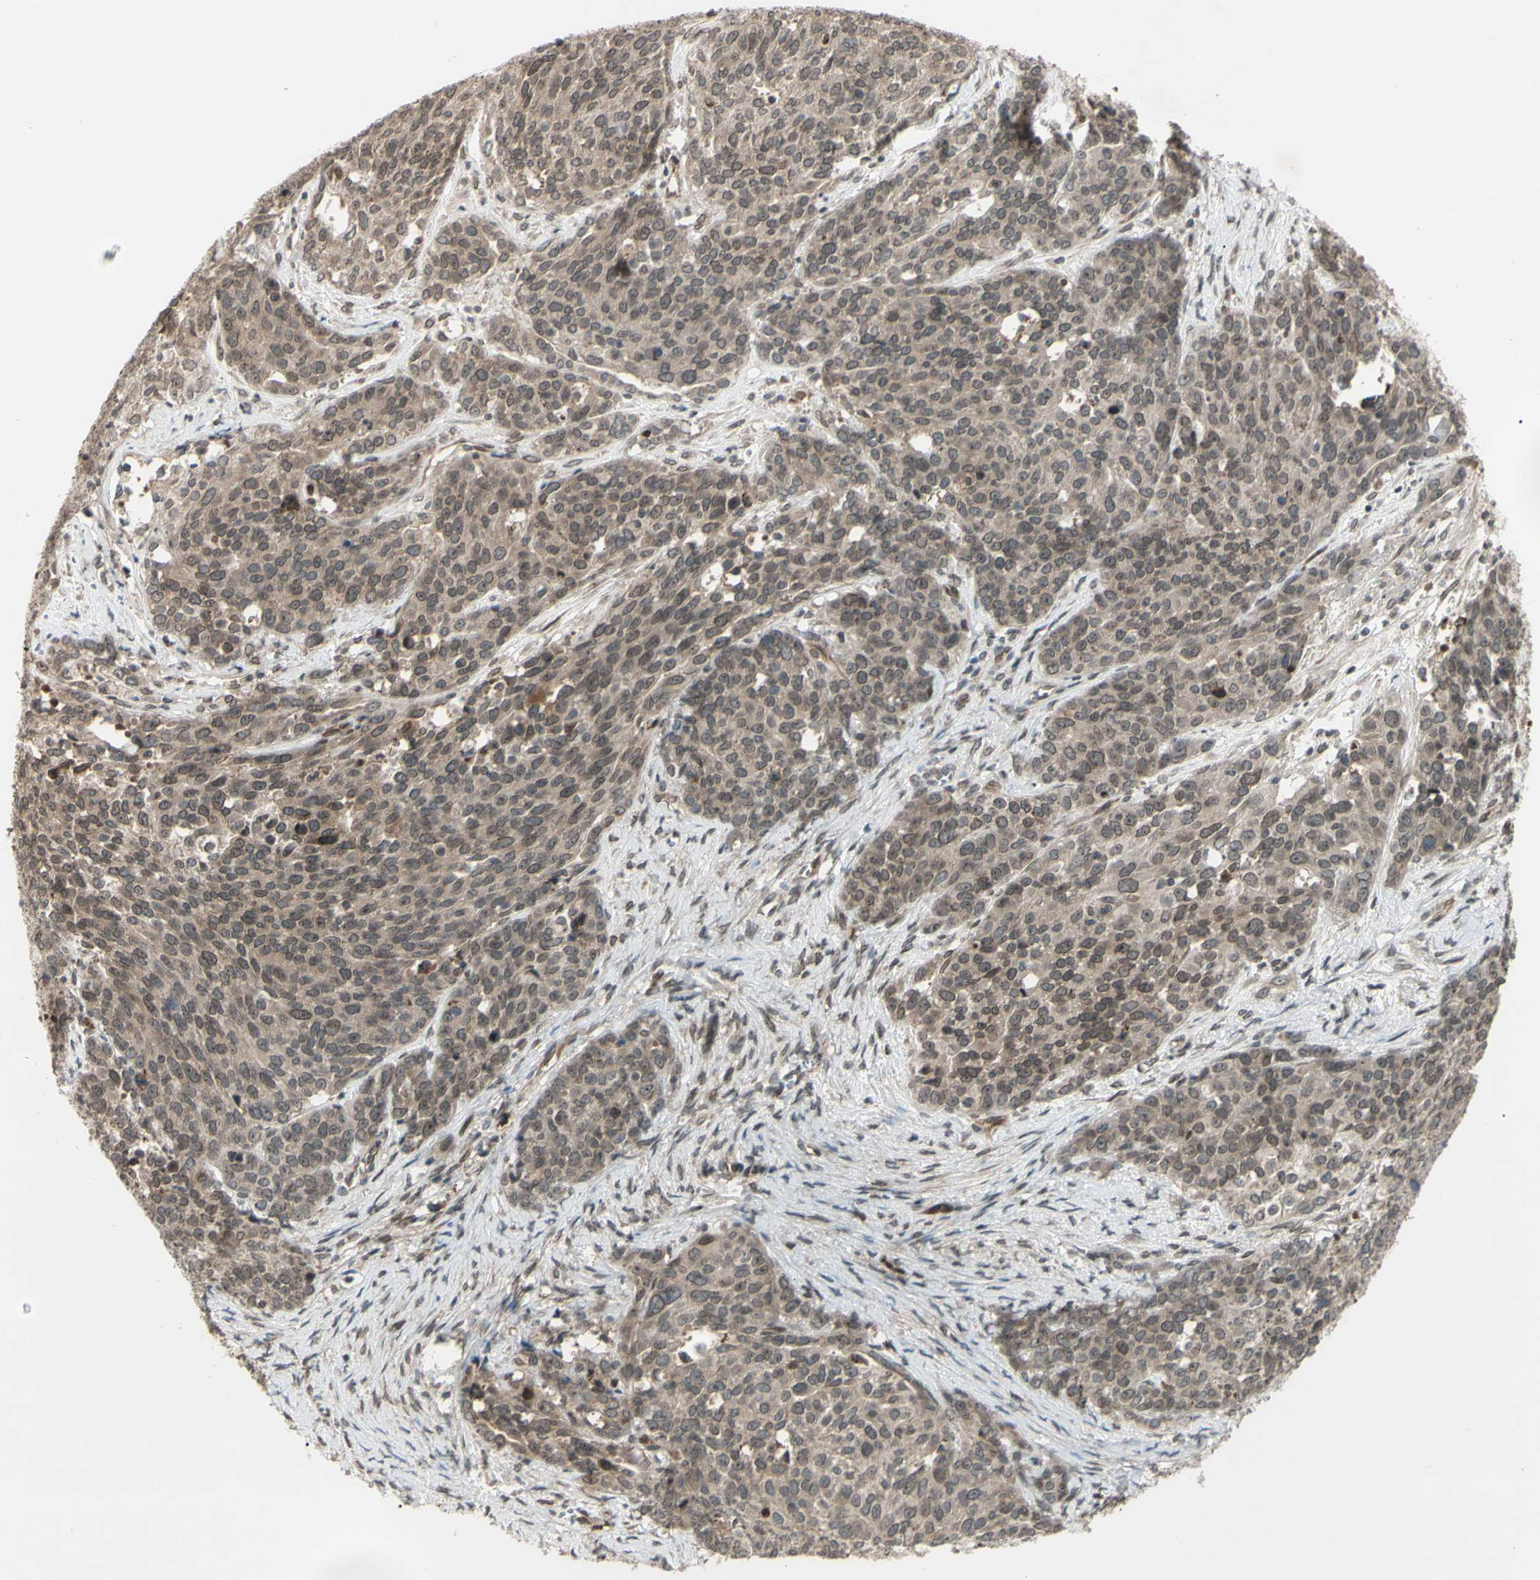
{"staining": {"intensity": "weak", "quantity": ">75%", "location": "cytoplasmic/membranous,nuclear"}, "tissue": "ovarian cancer", "cell_type": "Tumor cells", "image_type": "cancer", "snomed": [{"axis": "morphology", "description": "Cystadenocarcinoma, serous, NOS"}, {"axis": "topography", "description": "Ovary"}], "caption": "About >75% of tumor cells in ovarian cancer (serous cystadenocarcinoma) exhibit weak cytoplasmic/membranous and nuclear protein staining as visualized by brown immunohistochemical staining.", "gene": "MLF2", "patient": {"sex": "female", "age": 44}}